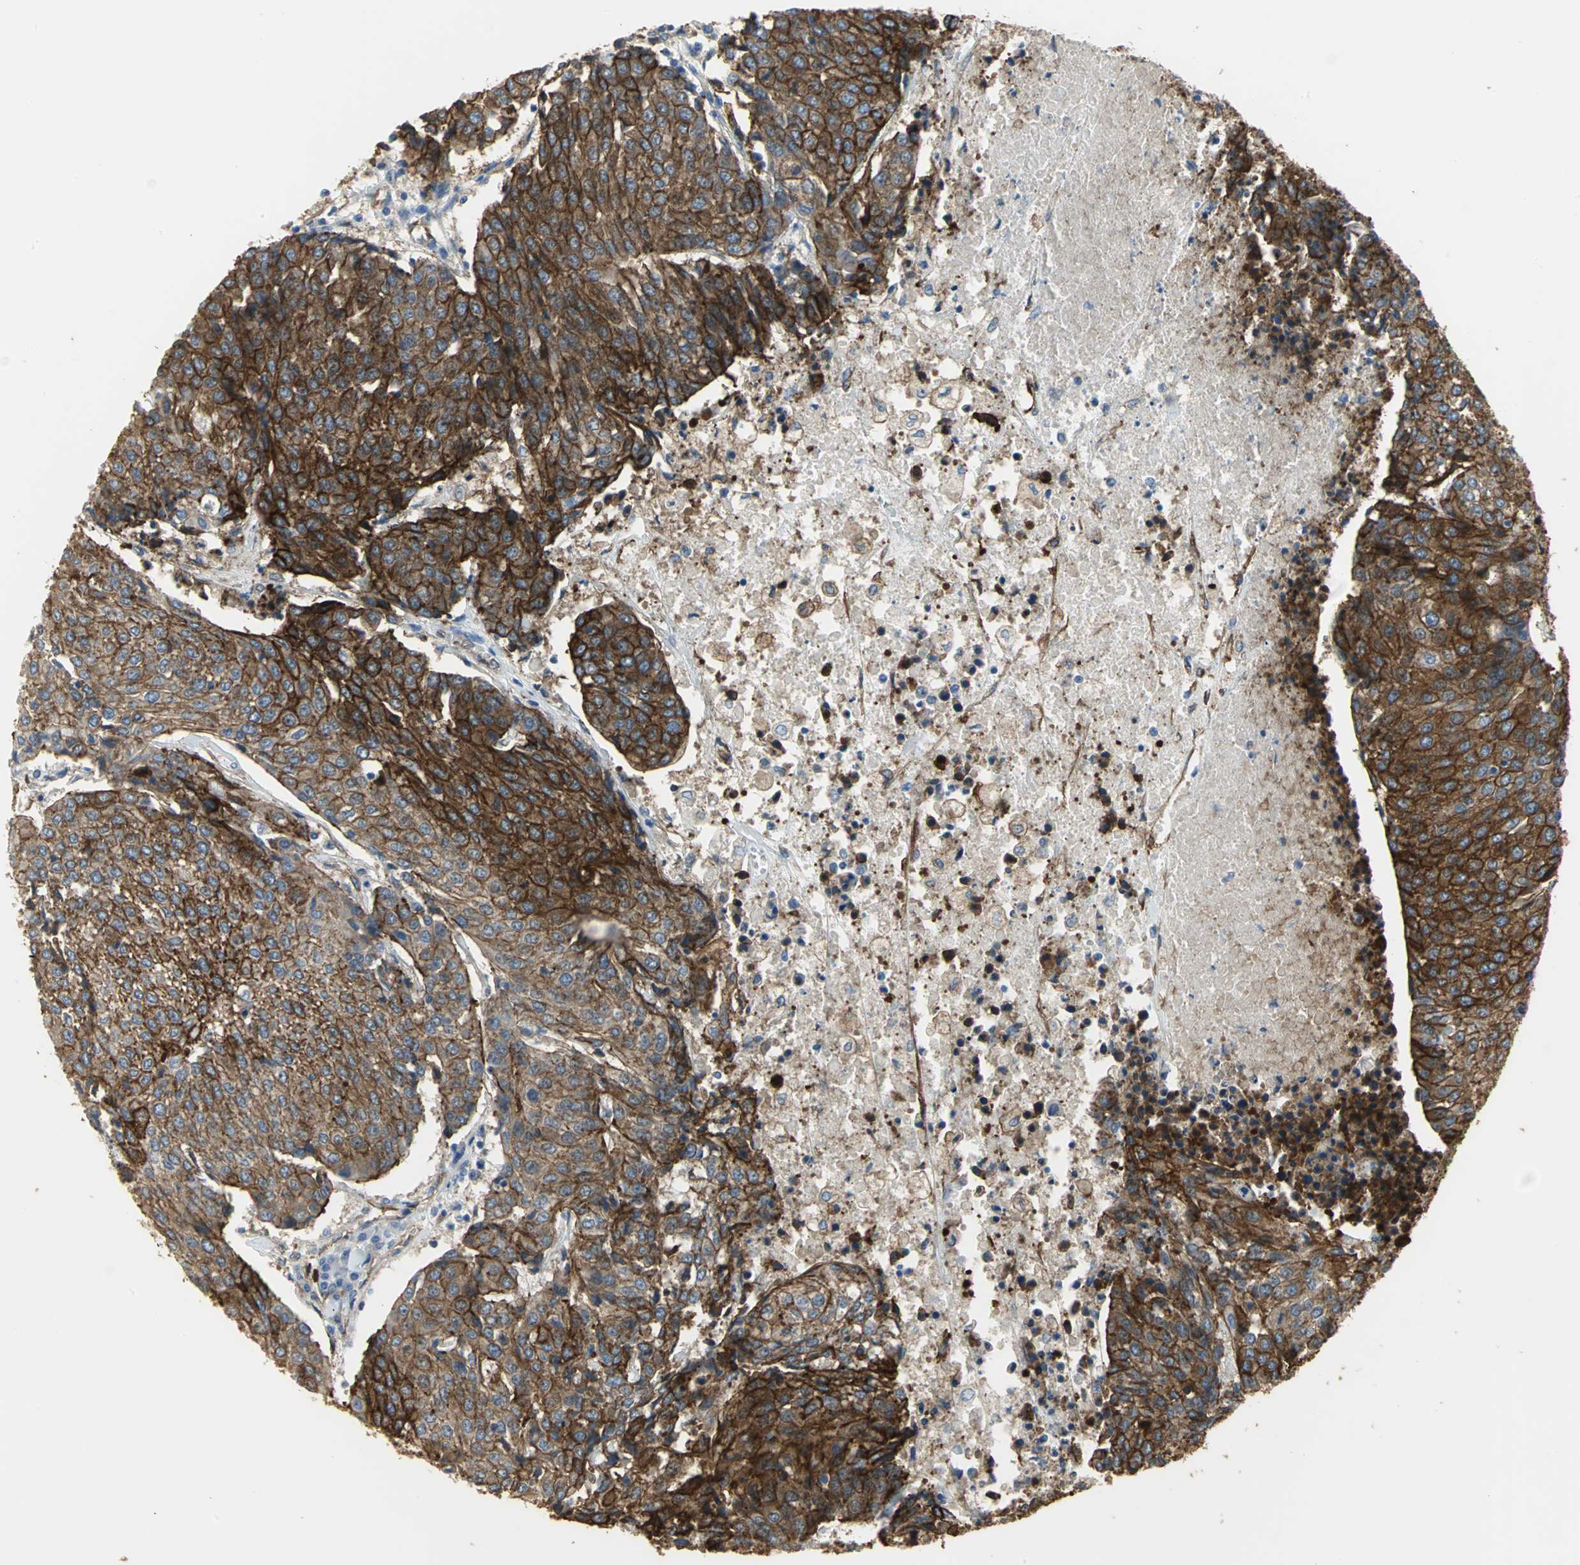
{"staining": {"intensity": "strong", "quantity": ">75%", "location": "cytoplasmic/membranous"}, "tissue": "urothelial cancer", "cell_type": "Tumor cells", "image_type": "cancer", "snomed": [{"axis": "morphology", "description": "Urothelial carcinoma, High grade"}, {"axis": "topography", "description": "Urinary bladder"}], "caption": "Immunohistochemistry (IHC) photomicrograph of neoplastic tissue: human urothelial cancer stained using IHC shows high levels of strong protein expression localized specifically in the cytoplasmic/membranous of tumor cells, appearing as a cytoplasmic/membranous brown color.", "gene": "FLNB", "patient": {"sex": "female", "age": 85}}